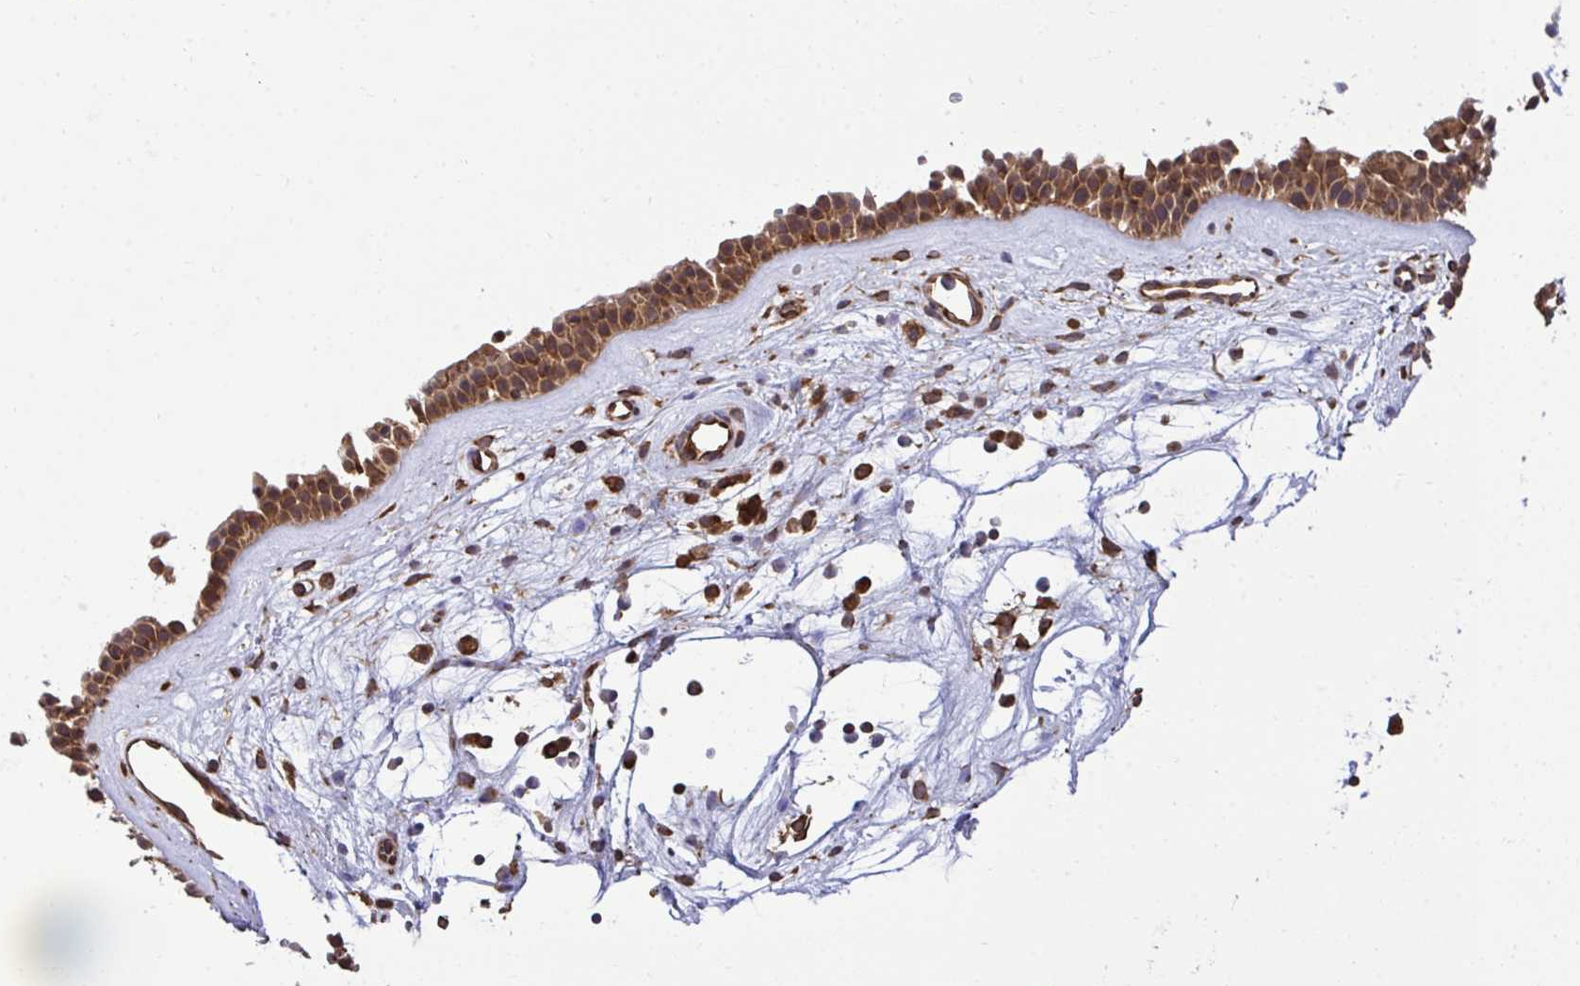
{"staining": {"intensity": "moderate", "quantity": ">75%", "location": "cytoplasmic/membranous"}, "tissue": "nasopharynx", "cell_type": "Respiratory epithelial cells", "image_type": "normal", "snomed": [{"axis": "morphology", "description": "Normal tissue, NOS"}, {"axis": "topography", "description": "Nasopharynx"}], "caption": "Benign nasopharynx demonstrates moderate cytoplasmic/membranous staining in about >75% of respiratory epithelial cells.", "gene": "RPS15", "patient": {"sex": "male", "age": 56}}